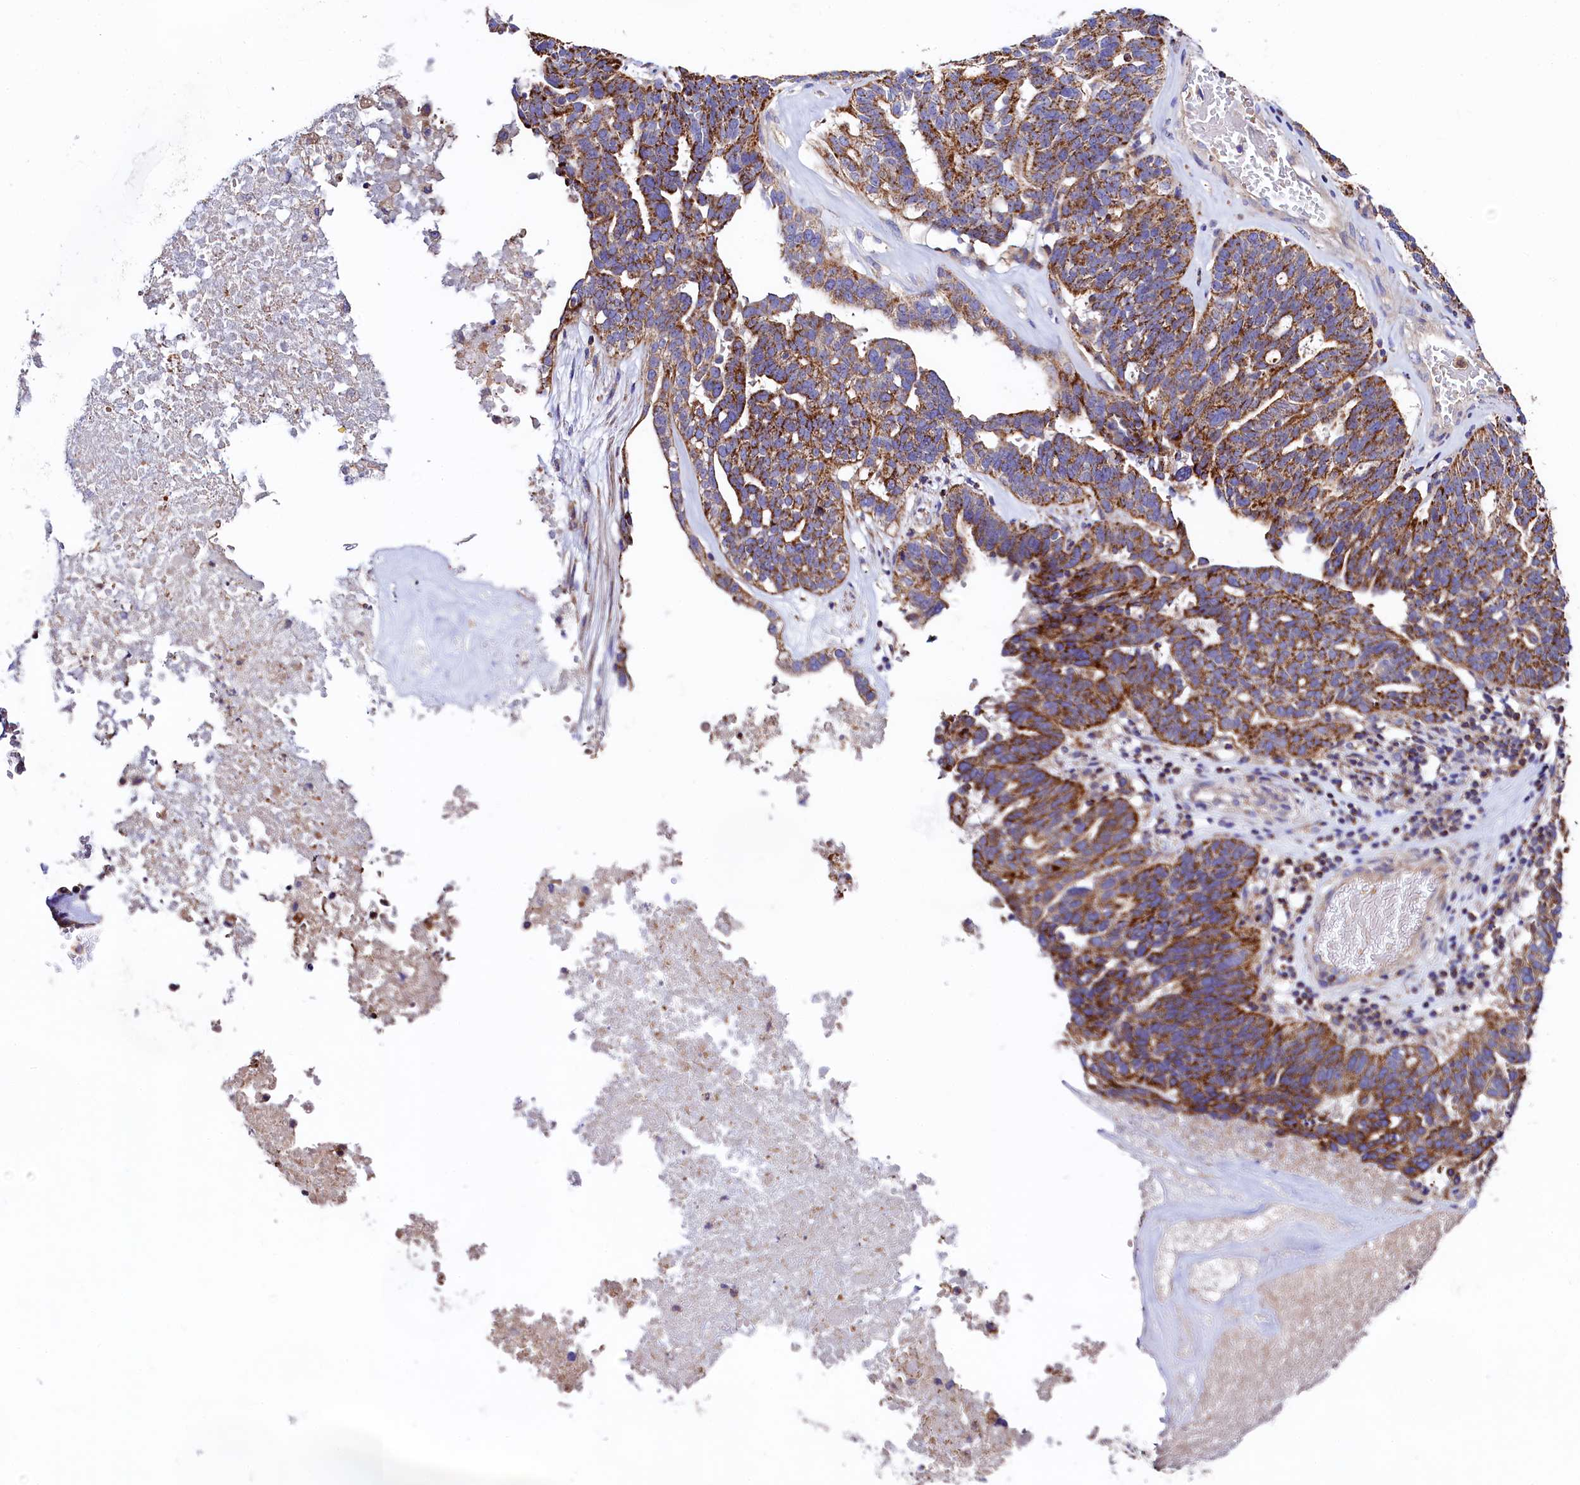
{"staining": {"intensity": "moderate", "quantity": ">75%", "location": "cytoplasmic/membranous"}, "tissue": "ovarian cancer", "cell_type": "Tumor cells", "image_type": "cancer", "snomed": [{"axis": "morphology", "description": "Cystadenocarcinoma, serous, NOS"}, {"axis": "topography", "description": "Ovary"}], "caption": "High-power microscopy captured an immunohistochemistry image of ovarian cancer (serous cystadenocarcinoma), revealing moderate cytoplasmic/membranous staining in about >75% of tumor cells. (DAB IHC, brown staining for protein, blue staining for nuclei).", "gene": "CLYBL", "patient": {"sex": "female", "age": 59}}